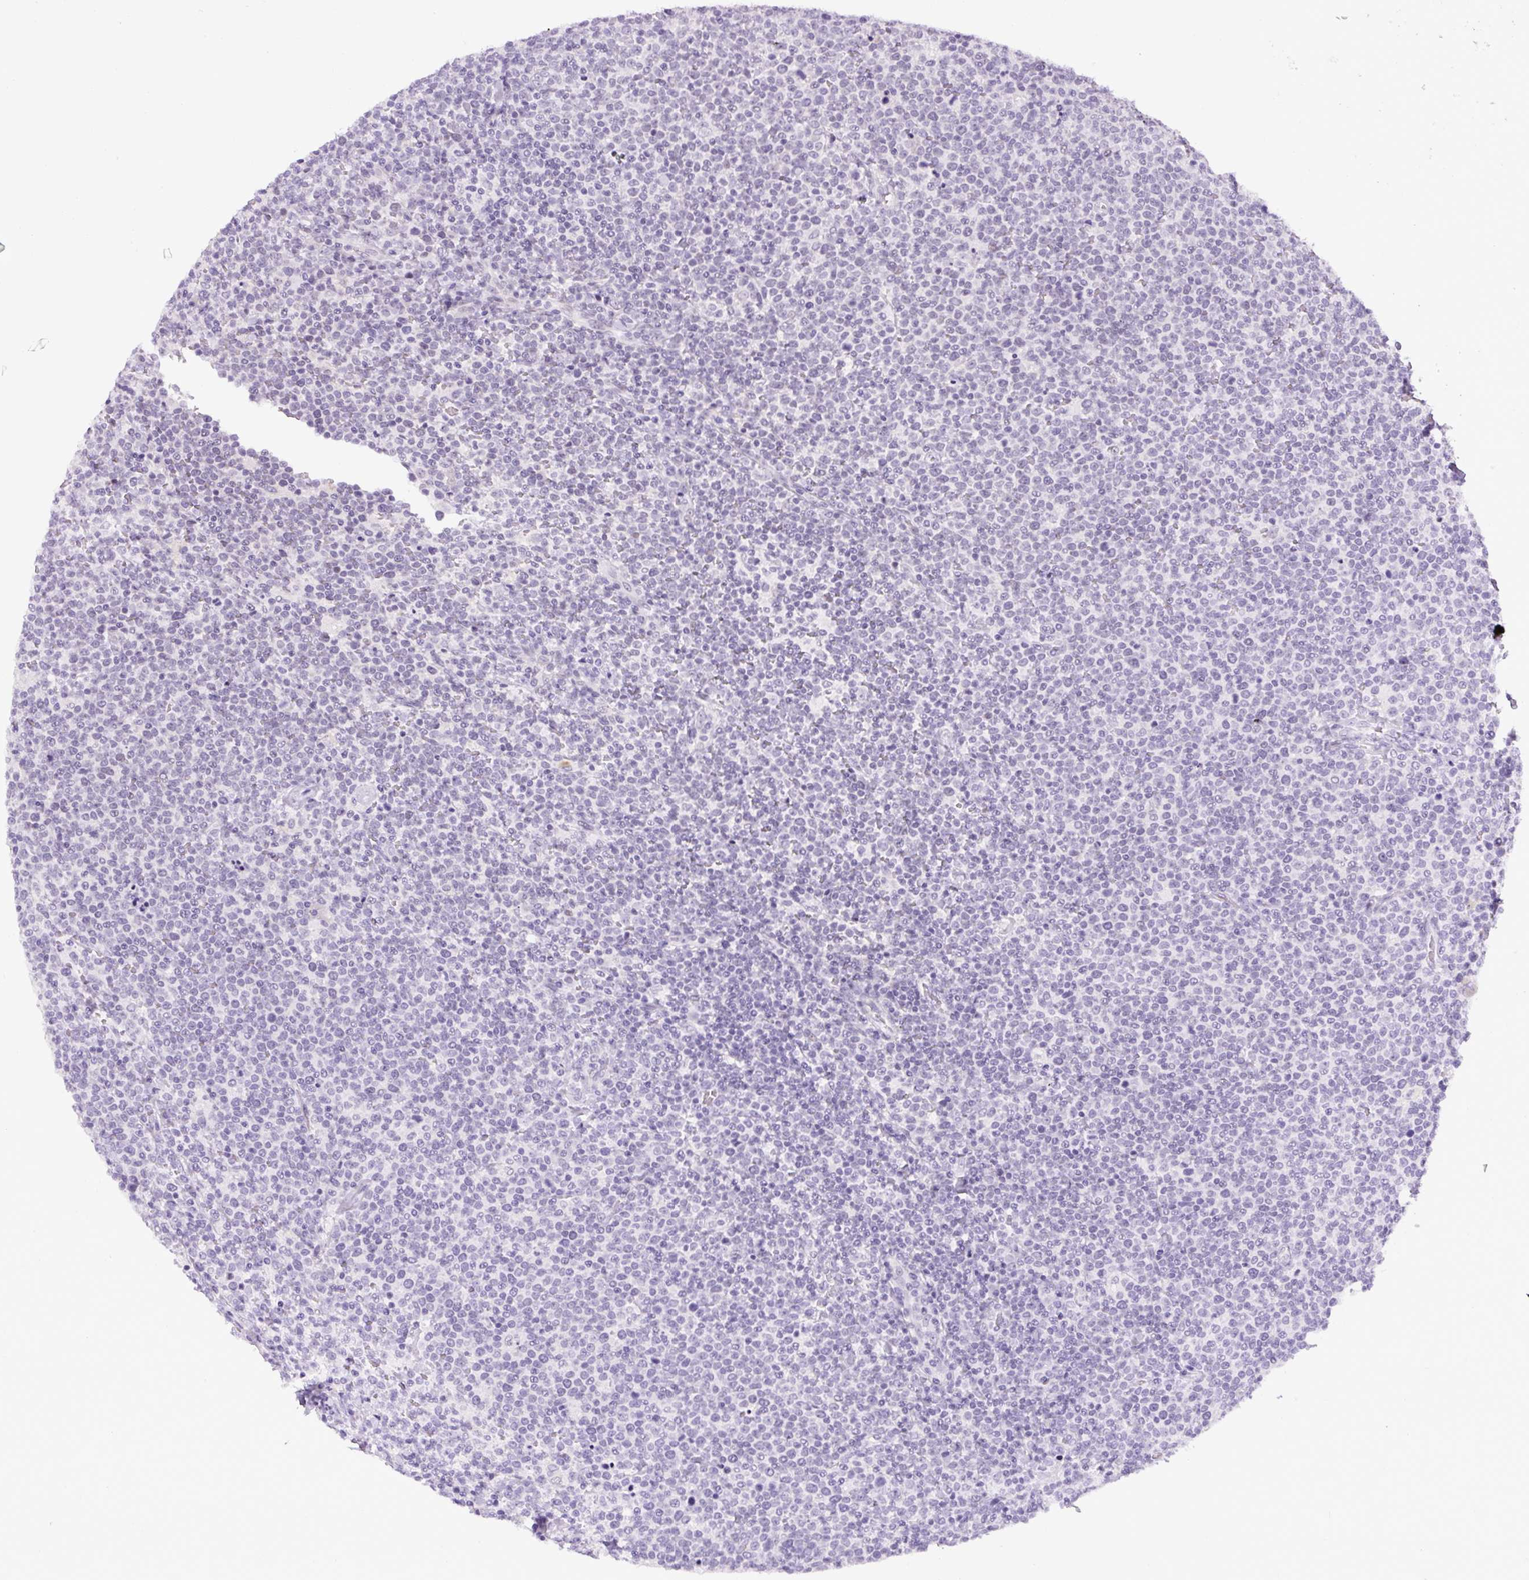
{"staining": {"intensity": "negative", "quantity": "none", "location": "none"}, "tissue": "lymphoma", "cell_type": "Tumor cells", "image_type": "cancer", "snomed": [{"axis": "morphology", "description": "Malignant lymphoma, non-Hodgkin's type, High grade"}, {"axis": "topography", "description": "Lymph node"}], "caption": "DAB immunohistochemical staining of lymphoma shows no significant expression in tumor cells.", "gene": "RHBDD2", "patient": {"sex": "male", "age": 61}}